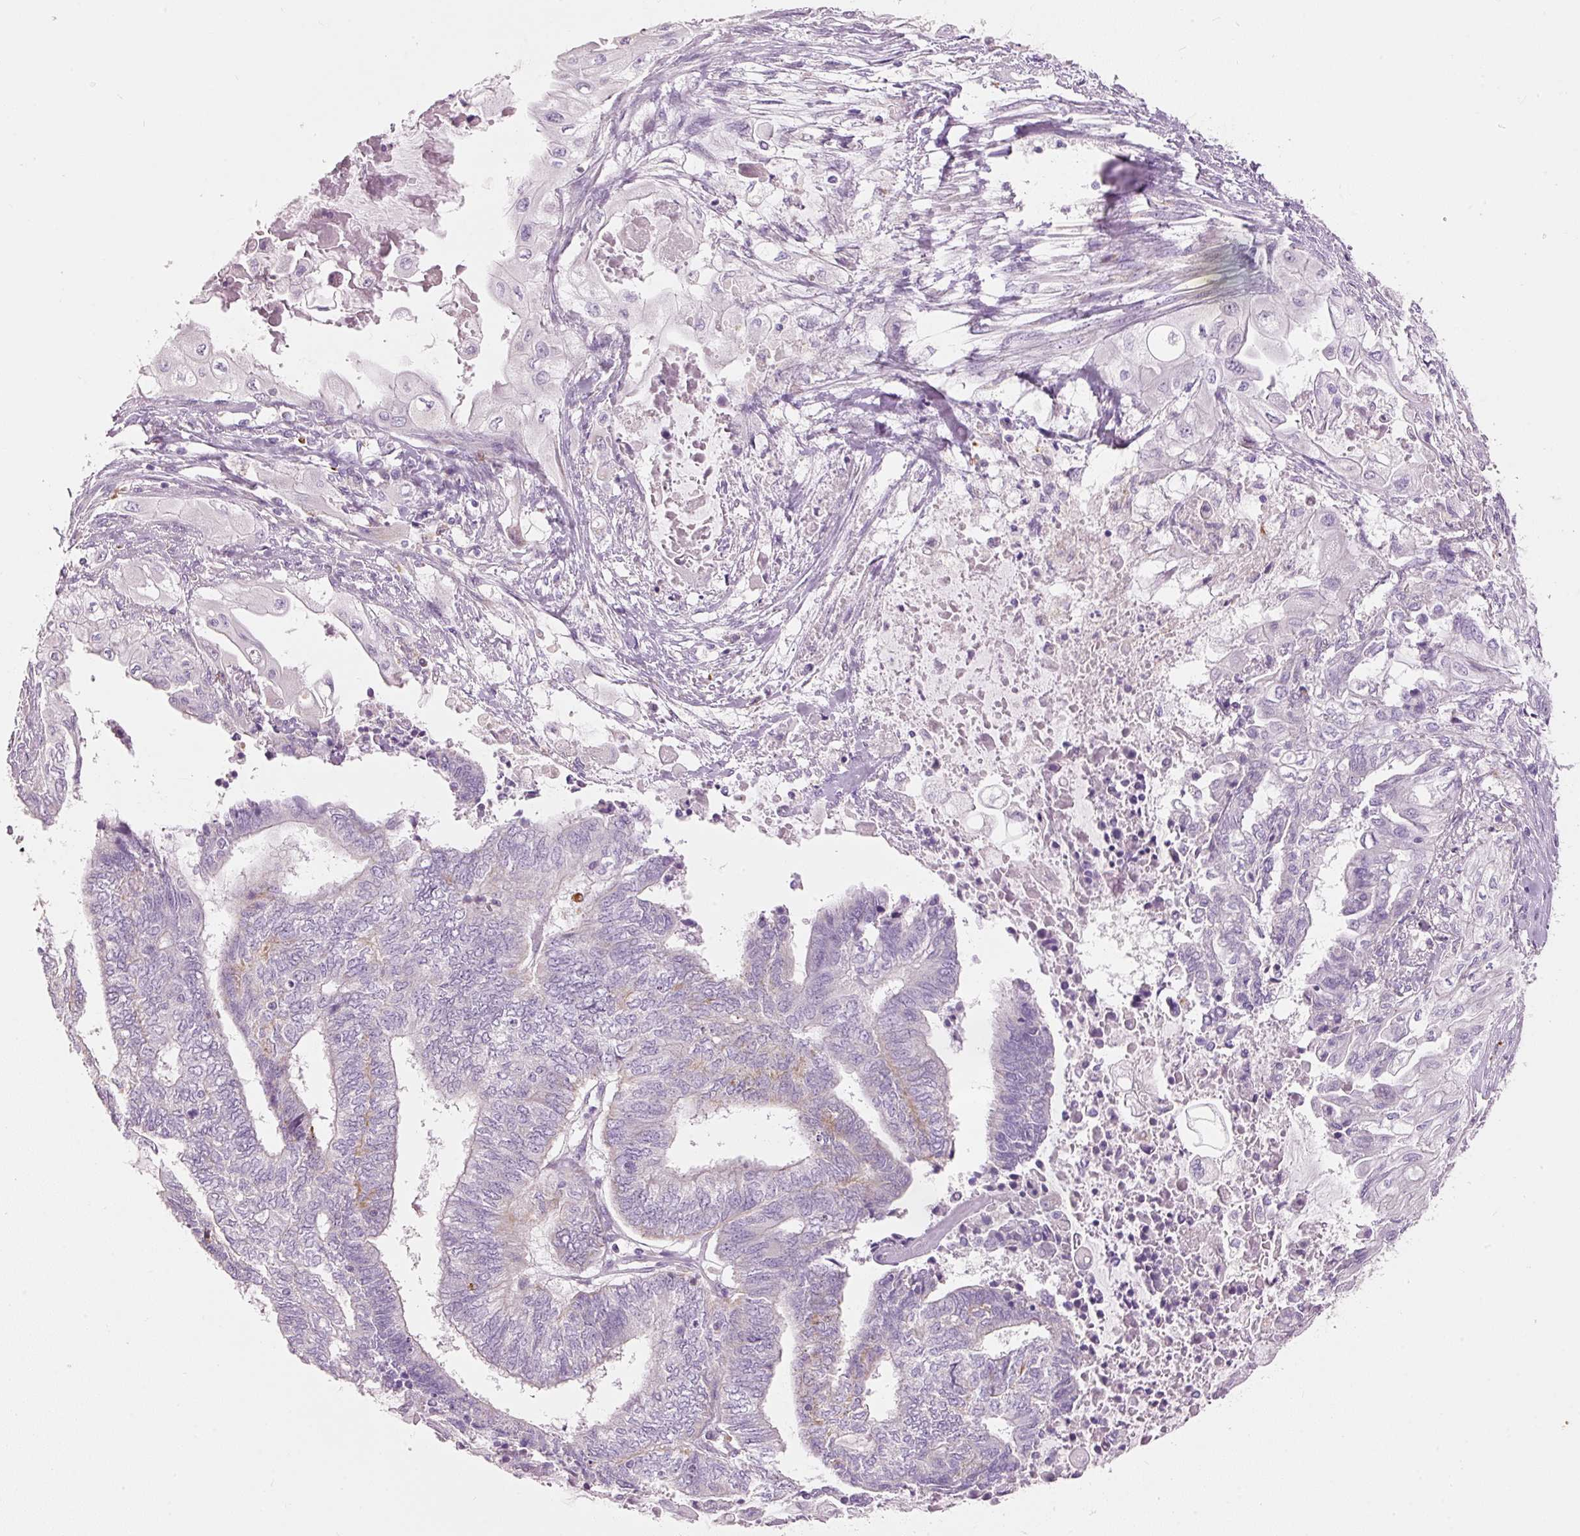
{"staining": {"intensity": "negative", "quantity": "none", "location": "none"}, "tissue": "endometrial cancer", "cell_type": "Tumor cells", "image_type": "cancer", "snomed": [{"axis": "morphology", "description": "Adenocarcinoma, NOS"}, {"axis": "topography", "description": "Uterus"}, {"axis": "topography", "description": "Endometrium"}], "caption": "Endometrial cancer was stained to show a protein in brown. There is no significant positivity in tumor cells.", "gene": "MTHFD2", "patient": {"sex": "female", "age": 70}}